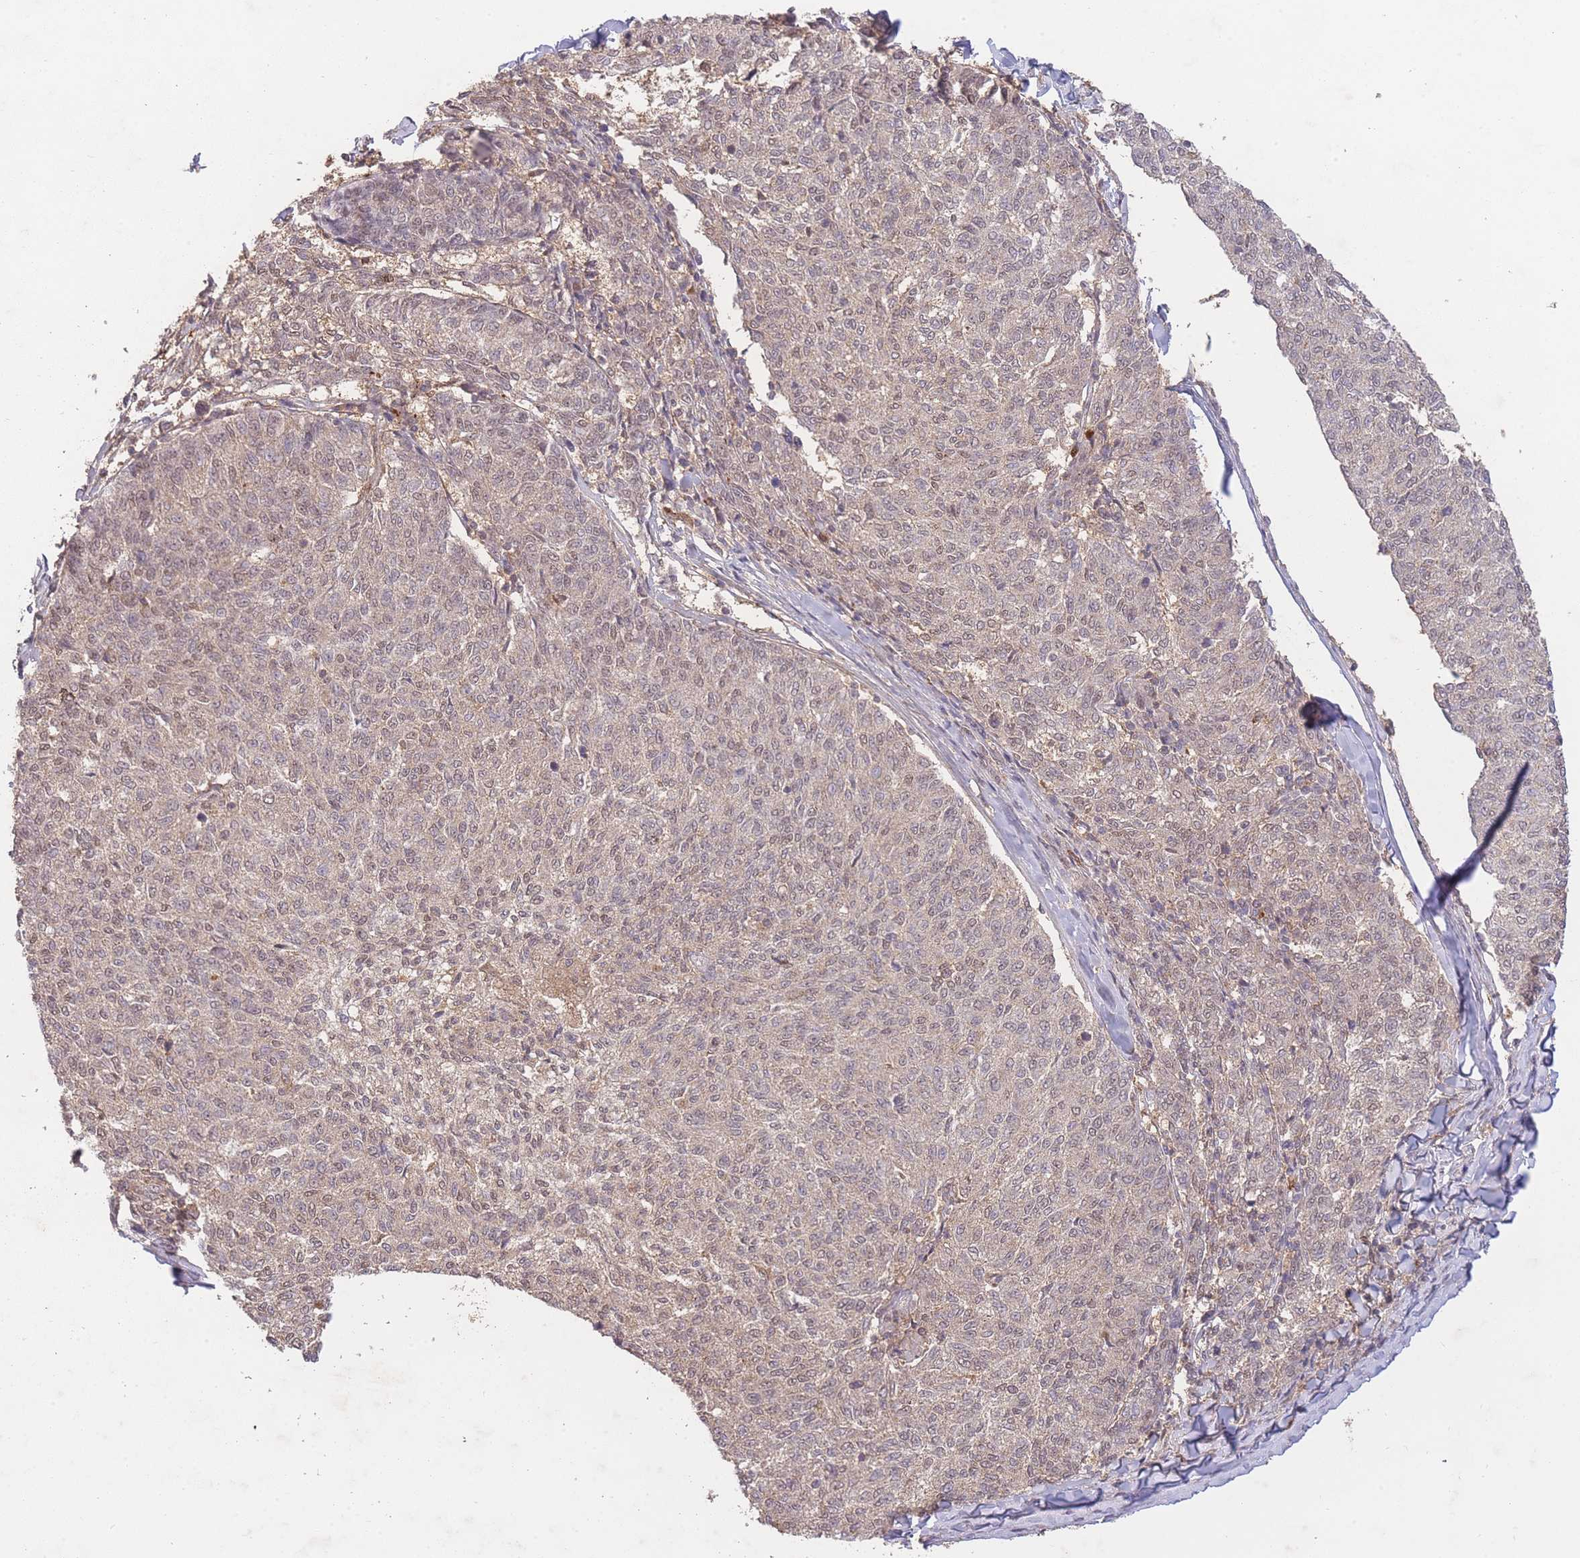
{"staining": {"intensity": "weak", "quantity": "25%-75%", "location": "nuclear"}, "tissue": "melanoma", "cell_type": "Tumor cells", "image_type": "cancer", "snomed": [{"axis": "morphology", "description": "Malignant melanoma, NOS"}, {"axis": "topography", "description": "Skin"}], "caption": "A brown stain labels weak nuclear positivity of a protein in melanoma tumor cells.", "gene": "RNF144B", "patient": {"sex": "female", "age": 72}}